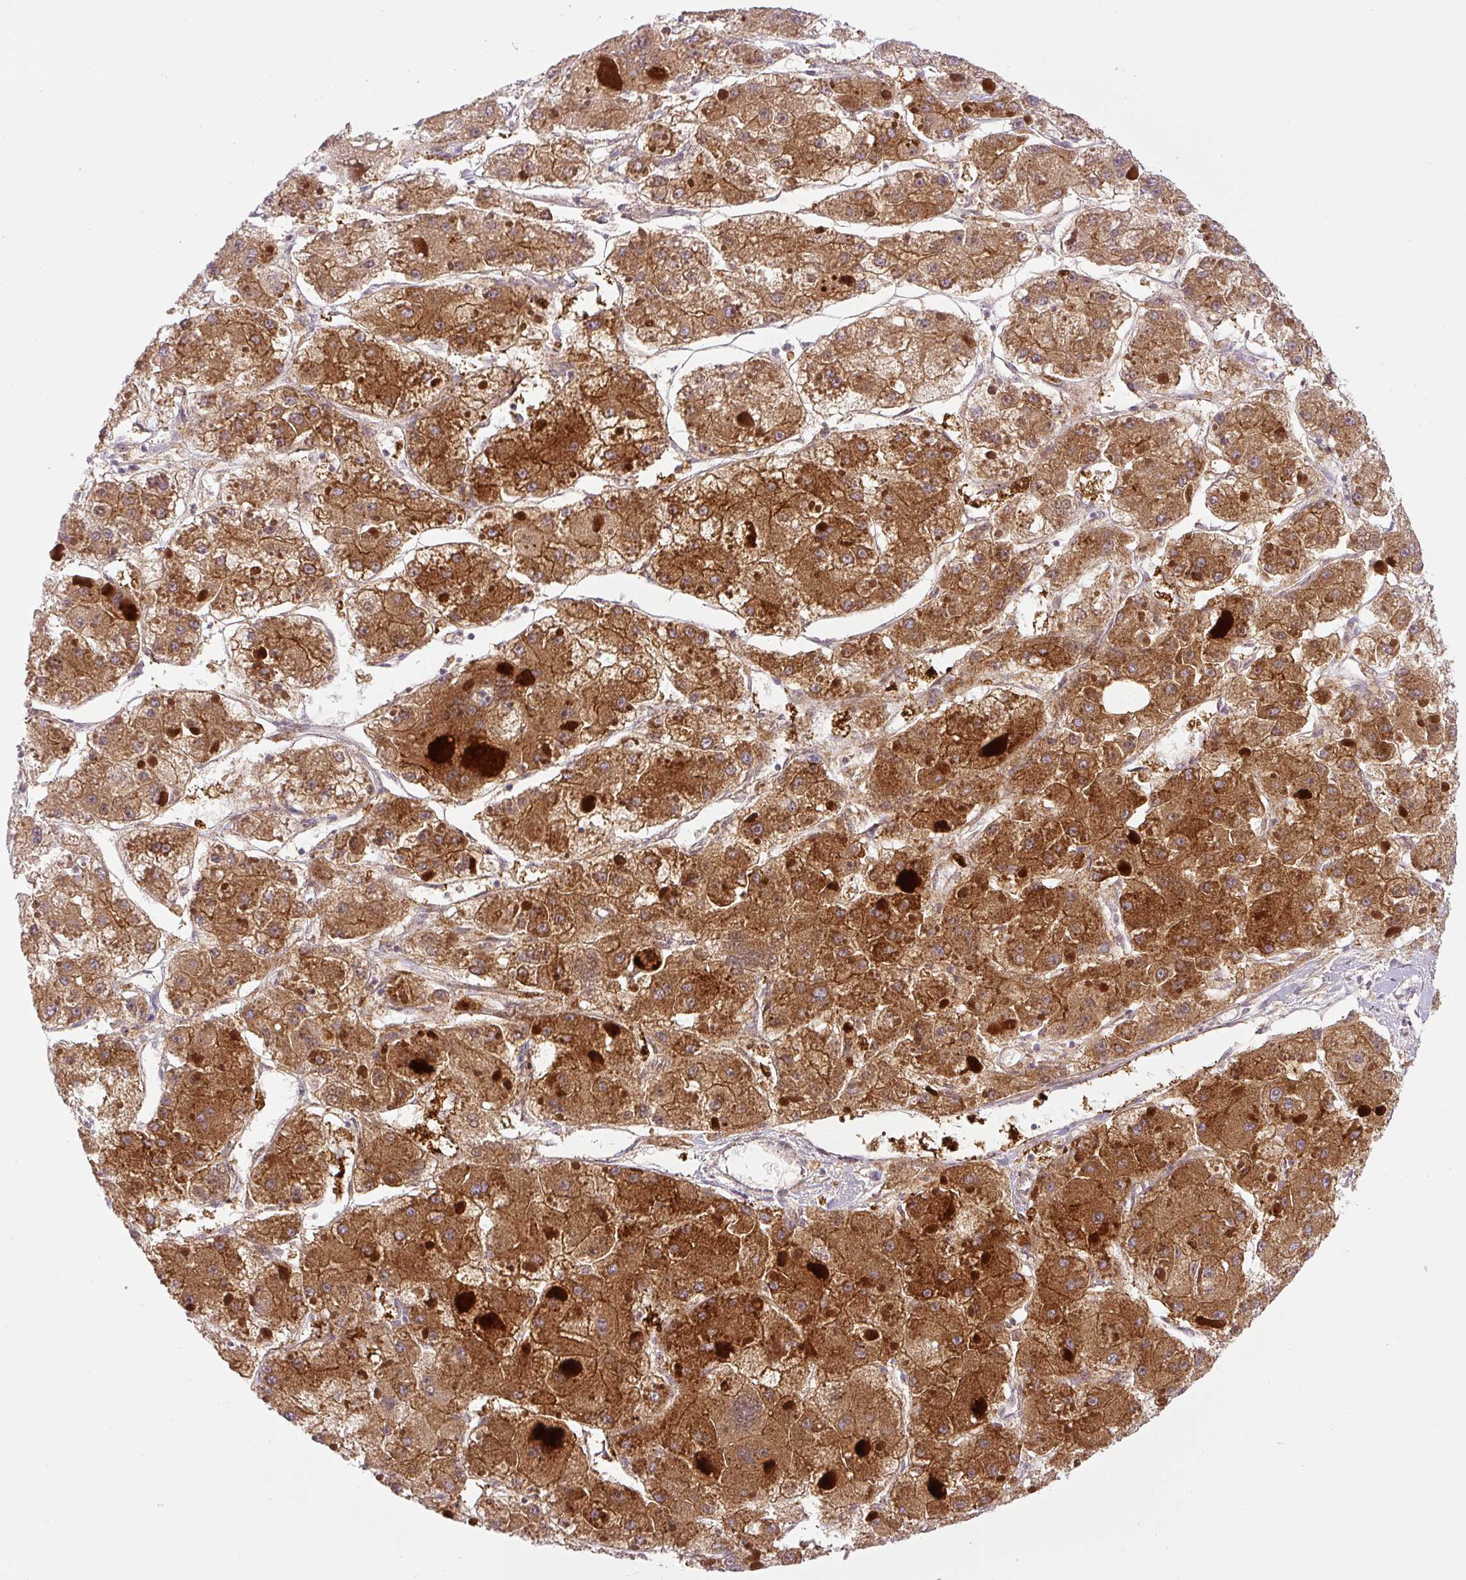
{"staining": {"intensity": "strong", "quantity": ">75%", "location": "cytoplasmic/membranous"}, "tissue": "liver cancer", "cell_type": "Tumor cells", "image_type": "cancer", "snomed": [{"axis": "morphology", "description": "Carcinoma, Hepatocellular, NOS"}, {"axis": "topography", "description": "Liver"}], "caption": "Hepatocellular carcinoma (liver) was stained to show a protein in brown. There is high levels of strong cytoplasmic/membranous staining in about >75% of tumor cells.", "gene": "PCM1", "patient": {"sex": "female", "age": 73}}